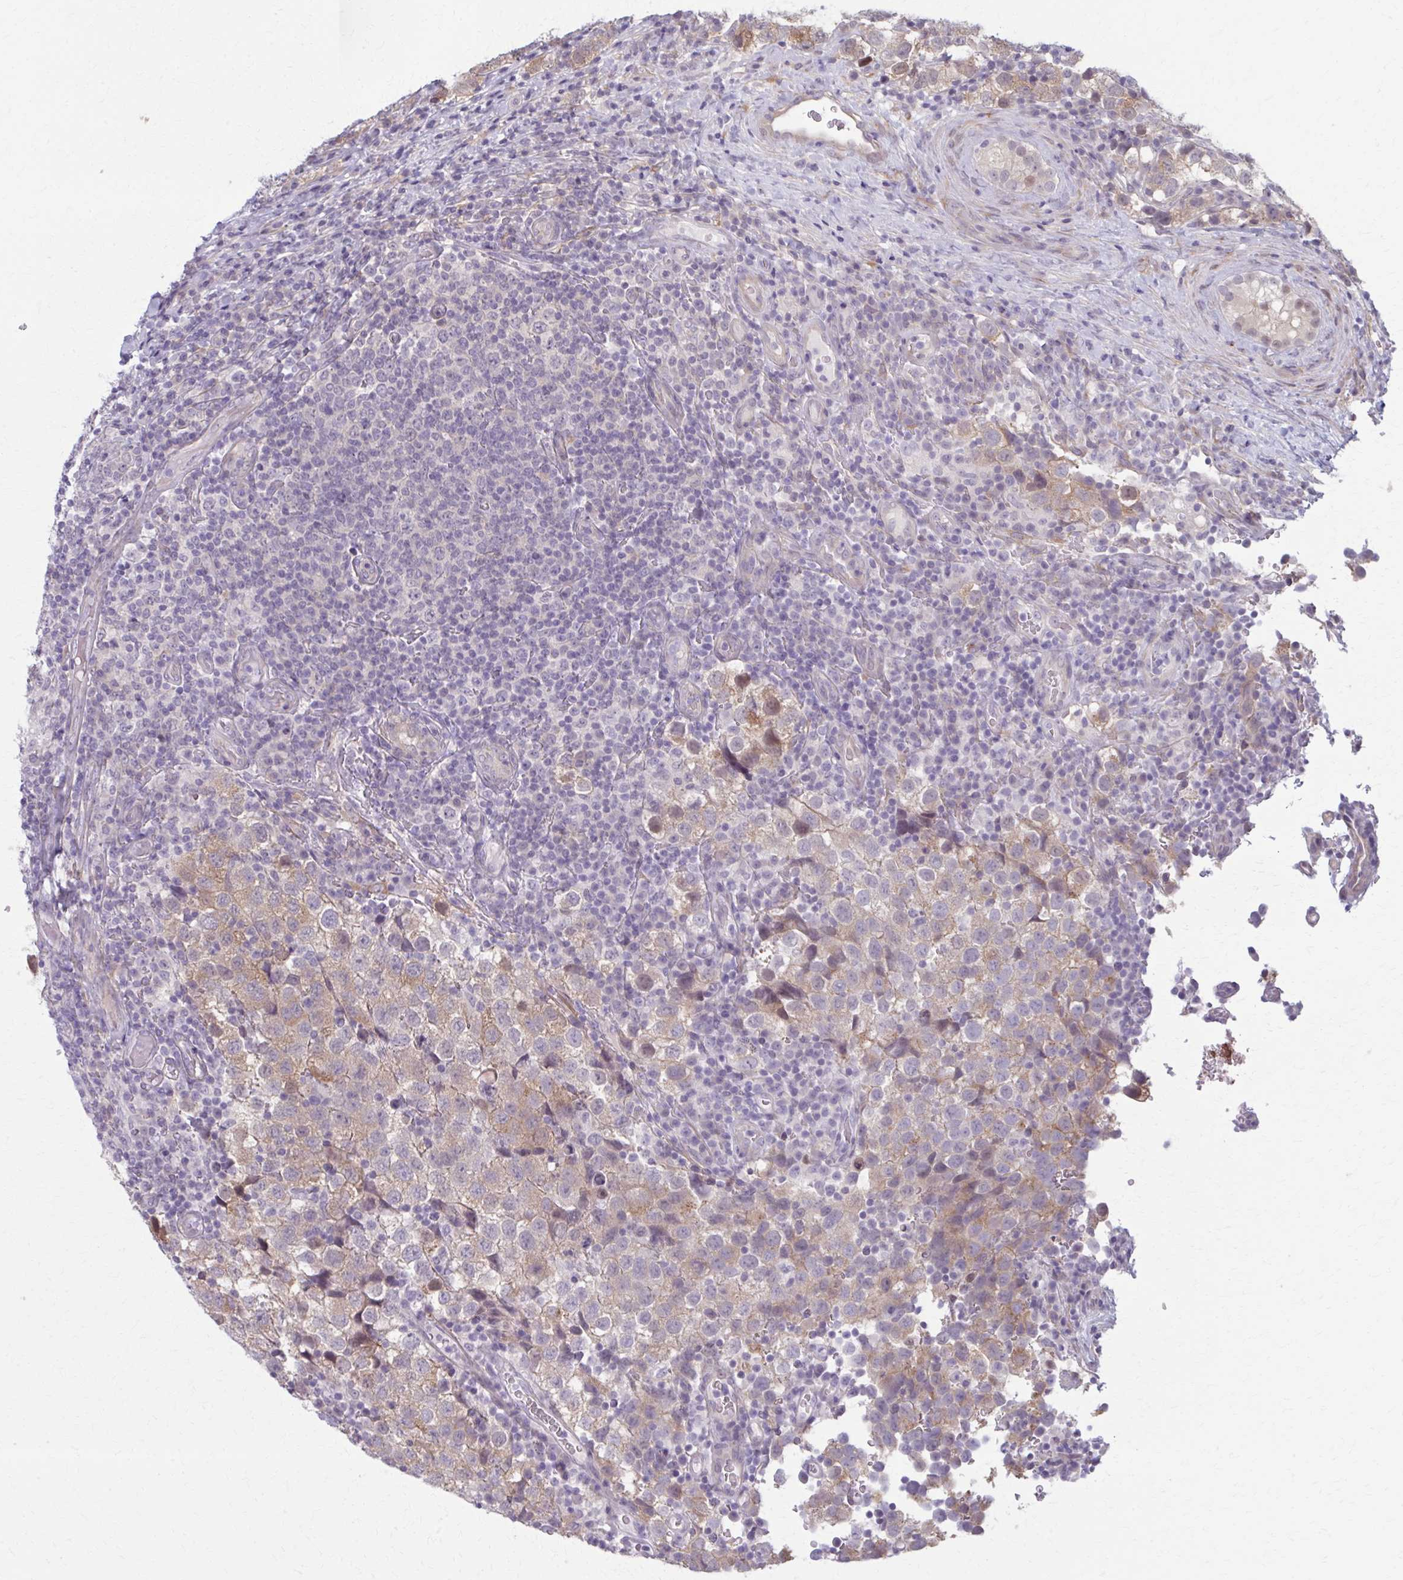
{"staining": {"intensity": "moderate", "quantity": ">75%", "location": "cytoplasmic/membranous"}, "tissue": "testis cancer", "cell_type": "Tumor cells", "image_type": "cancer", "snomed": [{"axis": "morphology", "description": "Seminoma, NOS"}, {"axis": "topography", "description": "Testis"}], "caption": "Brown immunohistochemical staining in seminoma (testis) shows moderate cytoplasmic/membranous expression in about >75% of tumor cells.", "gene": "NUMBL", "patient": {"sex": "male", "age": 34}}